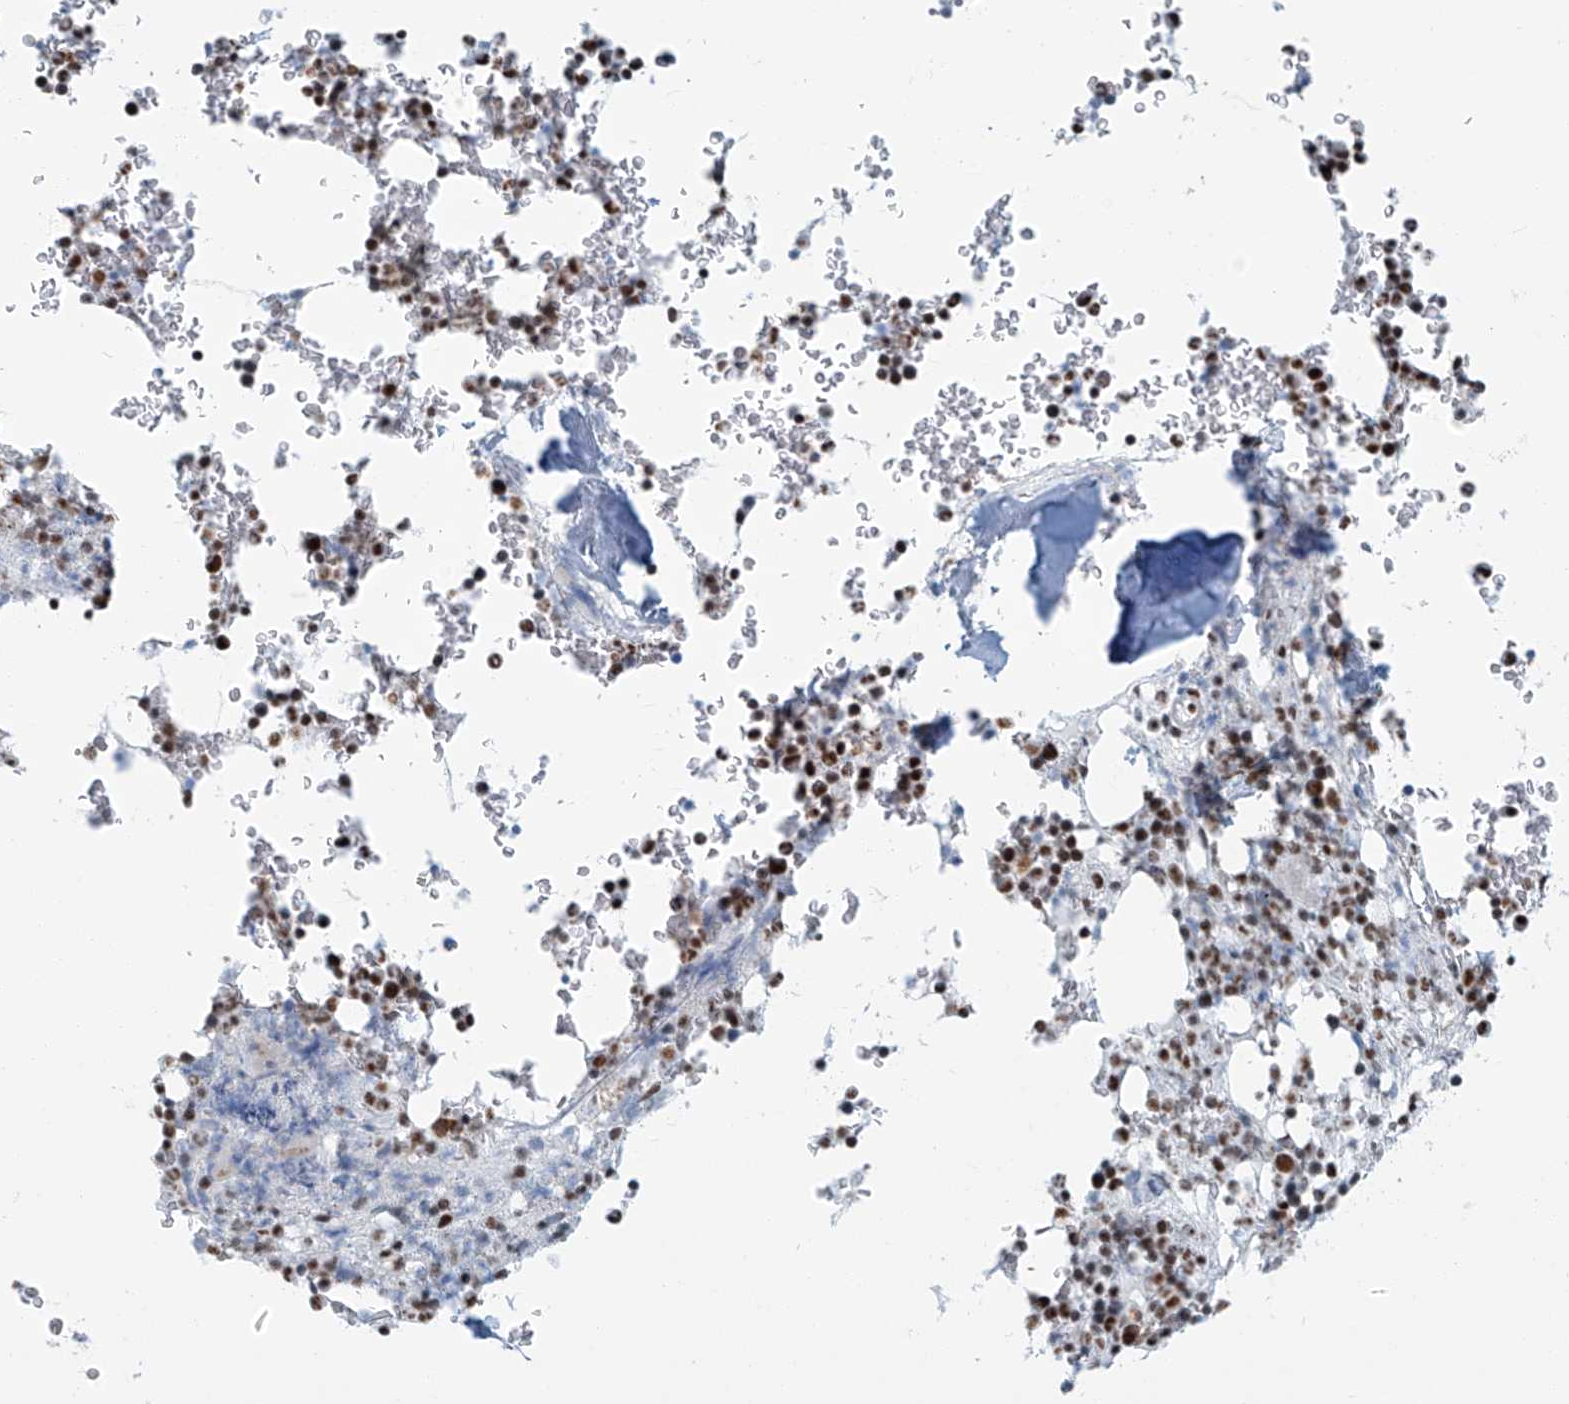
{"staining": {"intensity": "strong", "quantity": "25%-75%", "location": "nuclear"}, "tissue": "bone marrow", "cell_type": "Hematopoietic cells", "image_type": "normal", "snomed": [{"axis": "morphology", "description": "Normal tissue, NOS"}, {"axis": "topography", "description": "Bone marrow"}], "caption": "Protein expression analysis of benign bone marrow demonstrates strong nuclear staining in about 25%-75% of hematopoietic cells.", "gene": "ENSG00000257390", "patient": {"sex": "male", "age": 58}}